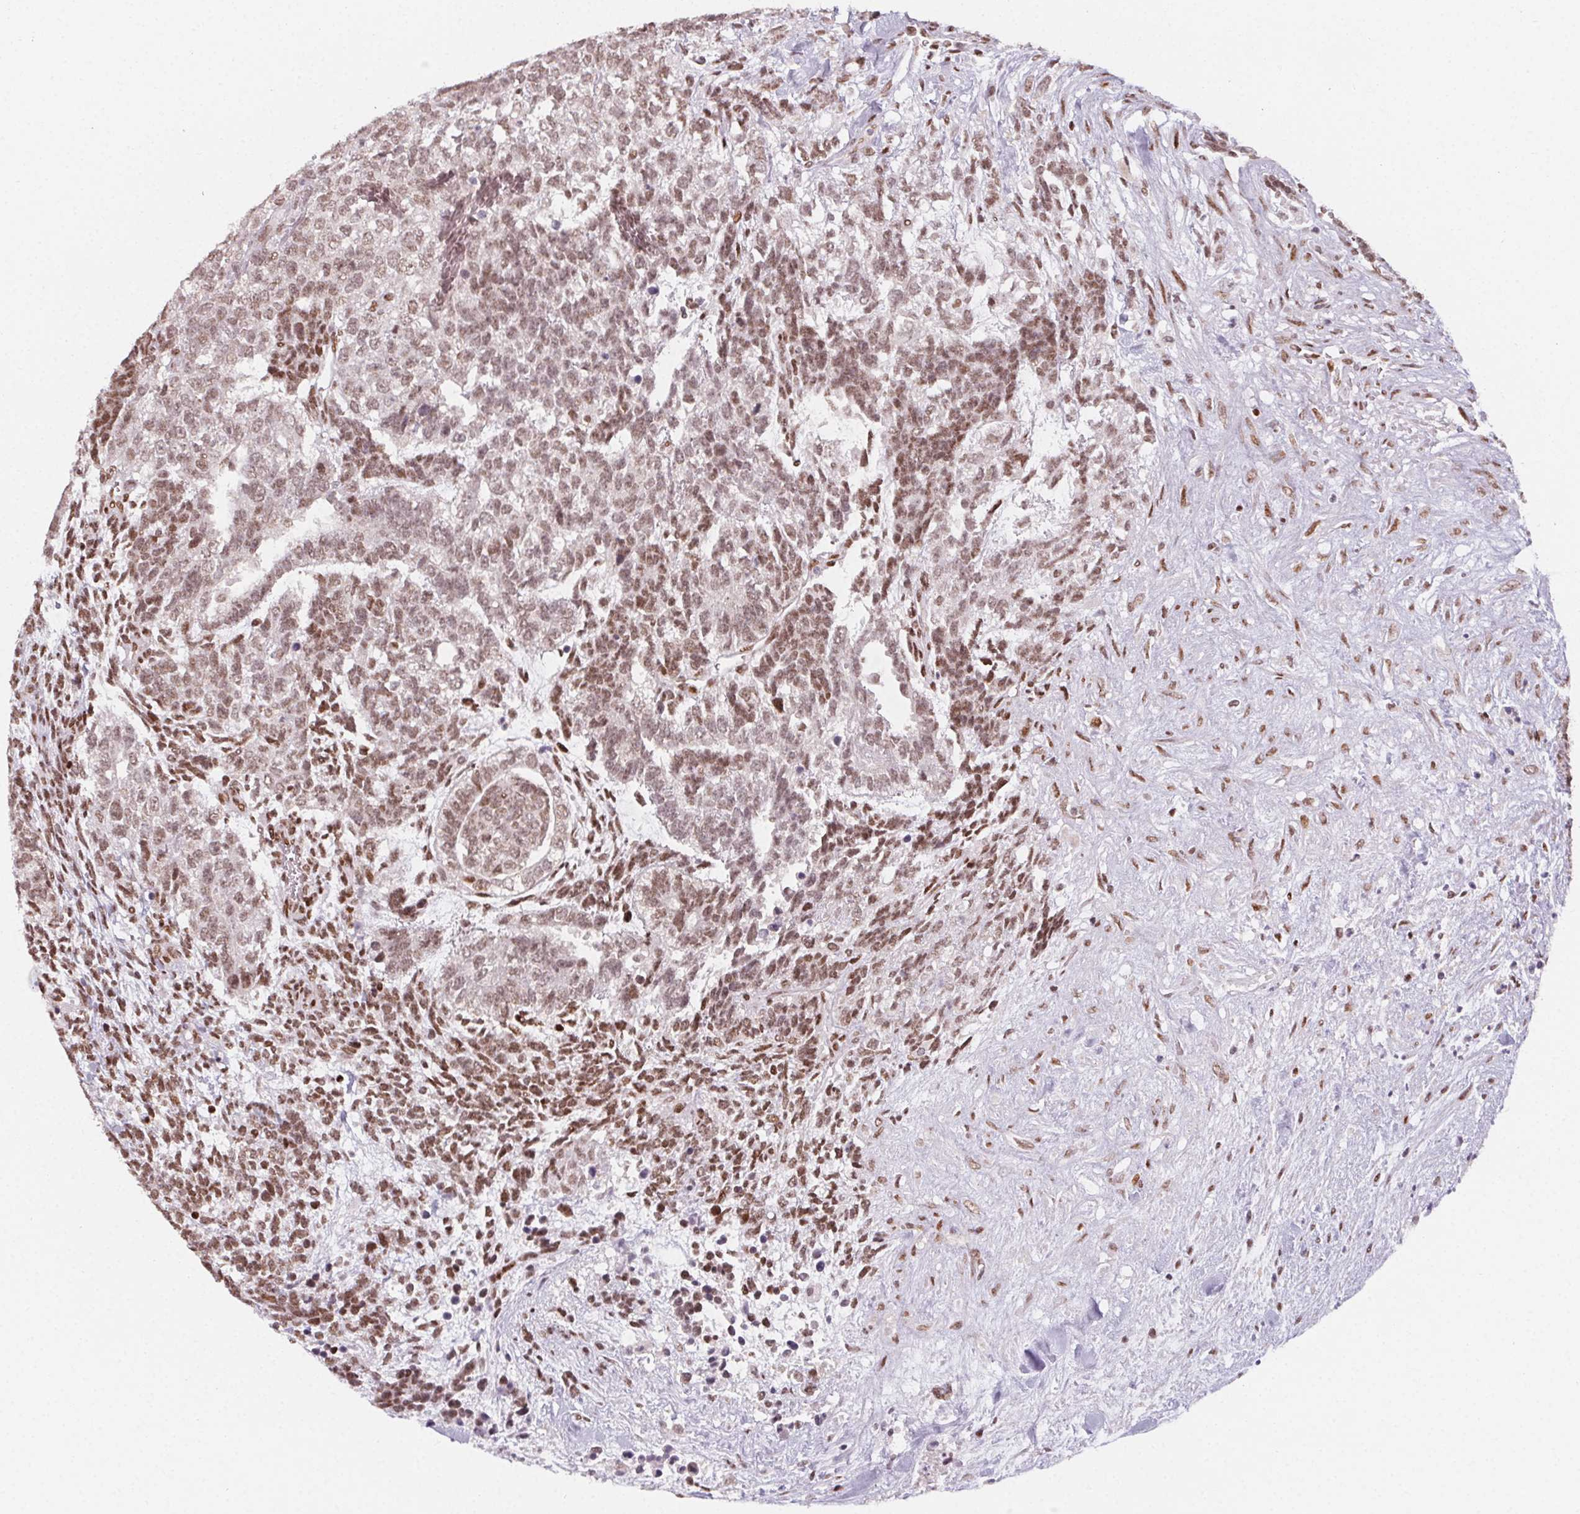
{"staining": {"intensity": "moderate", "quantity": ">75%", "location": "nuclear"}, "tissue": "testis cancer", "cell_type": "Tumor cells", "image_type": "cancer", "snomed": [{"axis": "morphology", "description": "Carcinoma, Embryonal, NOS"}, {"axis": "topography", "description": "Testis"}], "caption": "Human testis embryonal carcinoma stained with a brown dye demonstrates moderate nuclear positive staining in approximately >75% of tumor cells.", "gene": "KMT2A", "patient": {"sex": "male", "age": 23}}